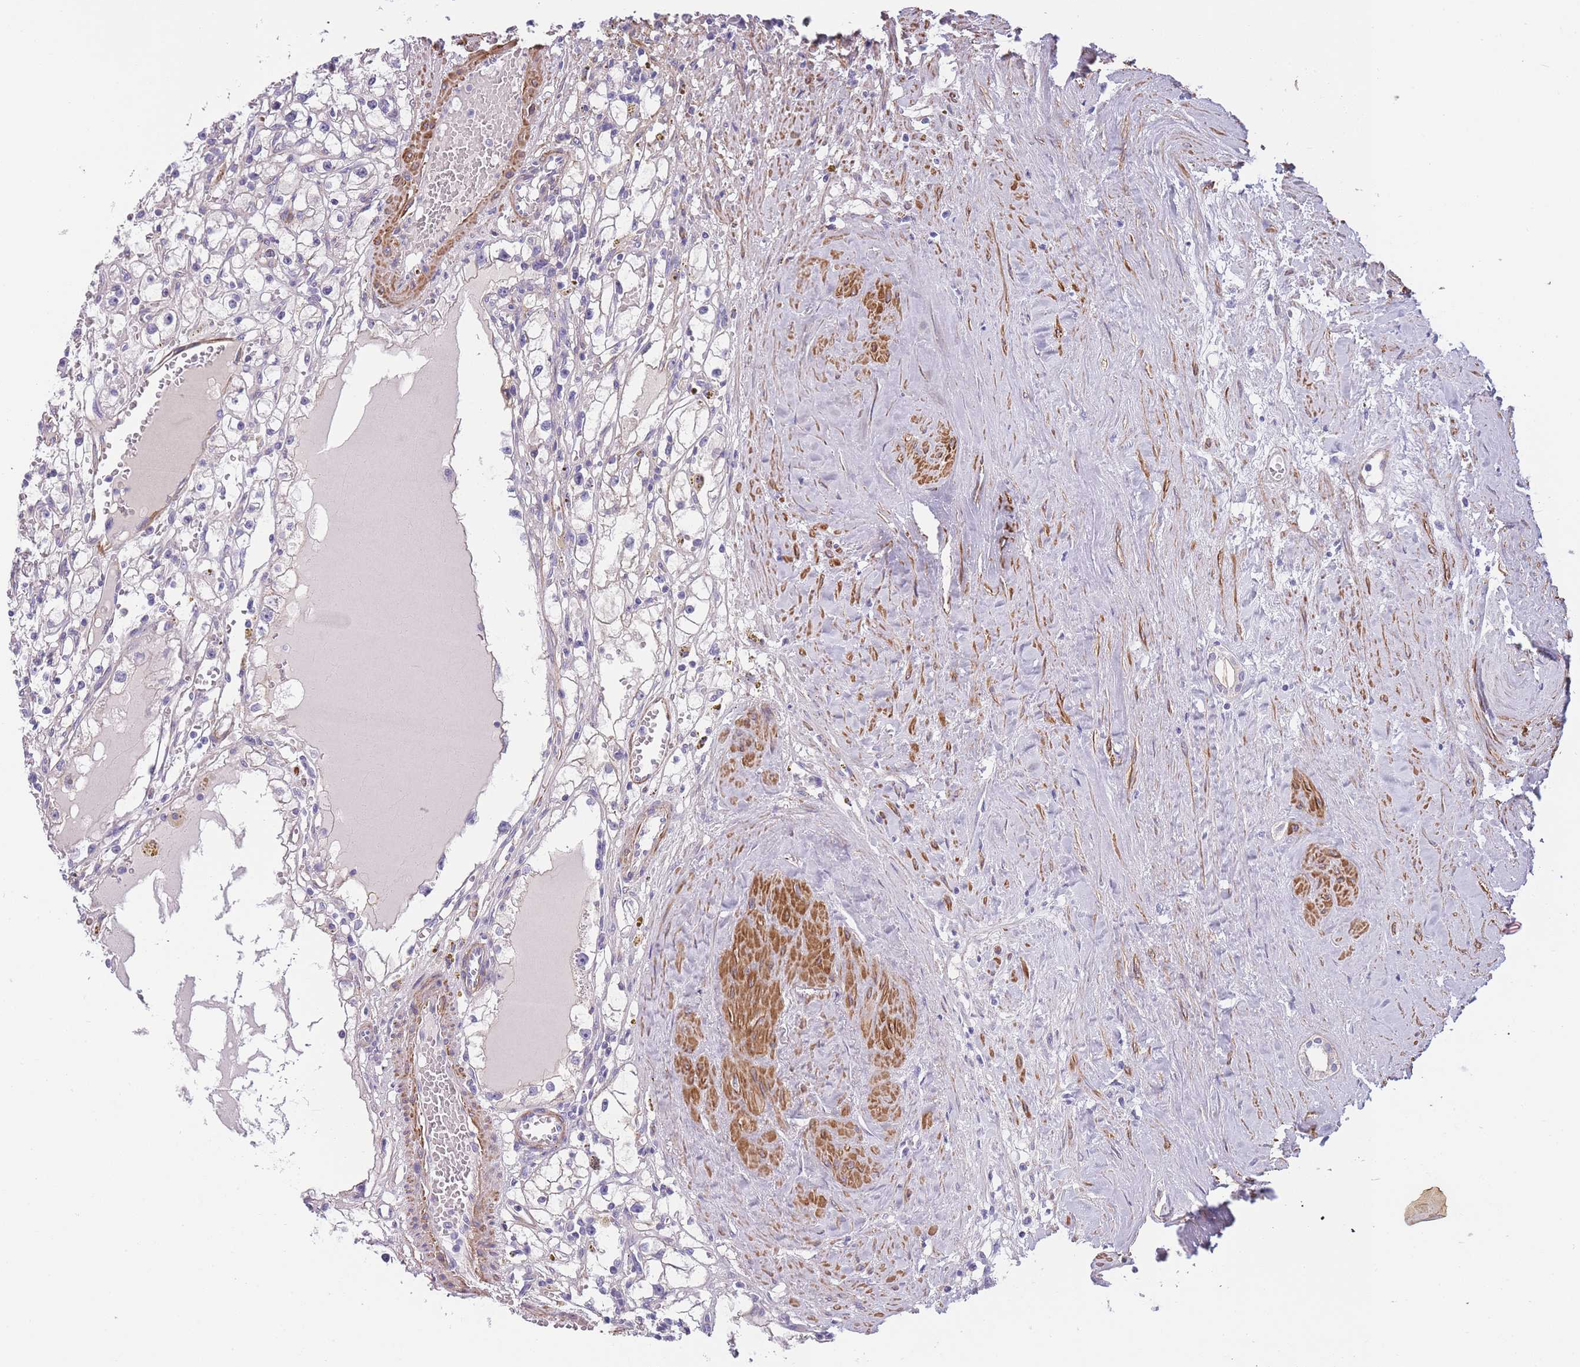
{"staining": {"intensity": "negative", "quantity": "none", "location": "none"}, "tissue": "renal cancer", "cell_type": "Tumor cells", "image_type": "cancer", "snomed": [{"axis": "morphology", "description": "Adenocarcinoma, NOS"}, {"axis": "topography", "description": "Kidney"}], "caption": "A micrograph of human adenocarcinoma (renal) is negative for staining in tumor cells.", "gene": "FAM124A", "patient": {"sex": "male", "age": 56}}